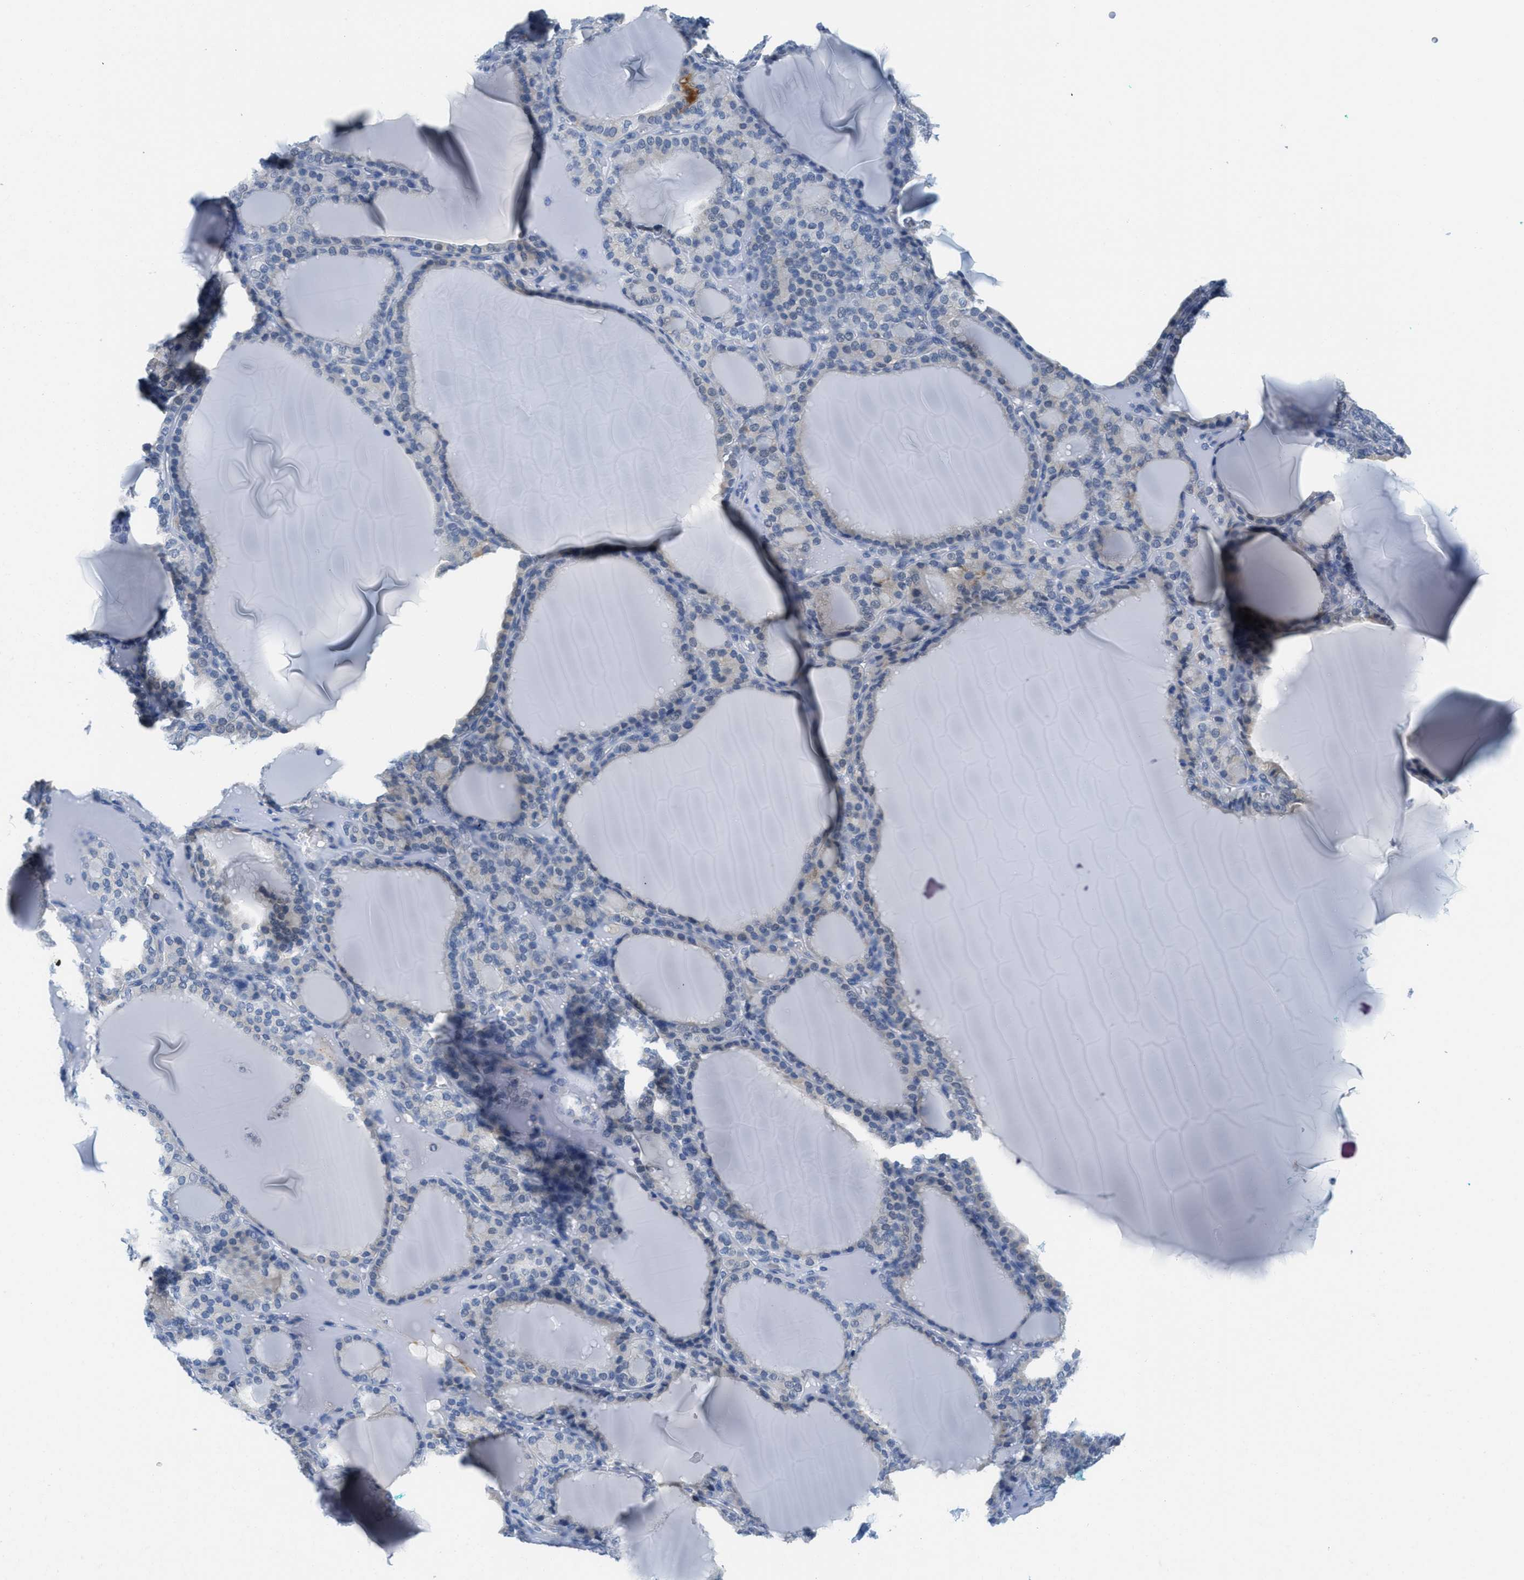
{"staining": {"intensity": "negative", "quantity": "none", "location": "none"}, "tissue": "thyroid gland", "cell_type": "Glandular cells", "image_type": "normal", "snomed": [{"axis": "morphology", "description": "Normal tissue, NOS"}, {"axis": "topography", "description": "Thyroid gland"}], "caption": "IHC micrograph of unremarkable thyroid gland stained for a protein (brown), which displays no expression in glandular cells.", "gene": "PTDSS1", "patient": {"sex": "female", "age": 28}}